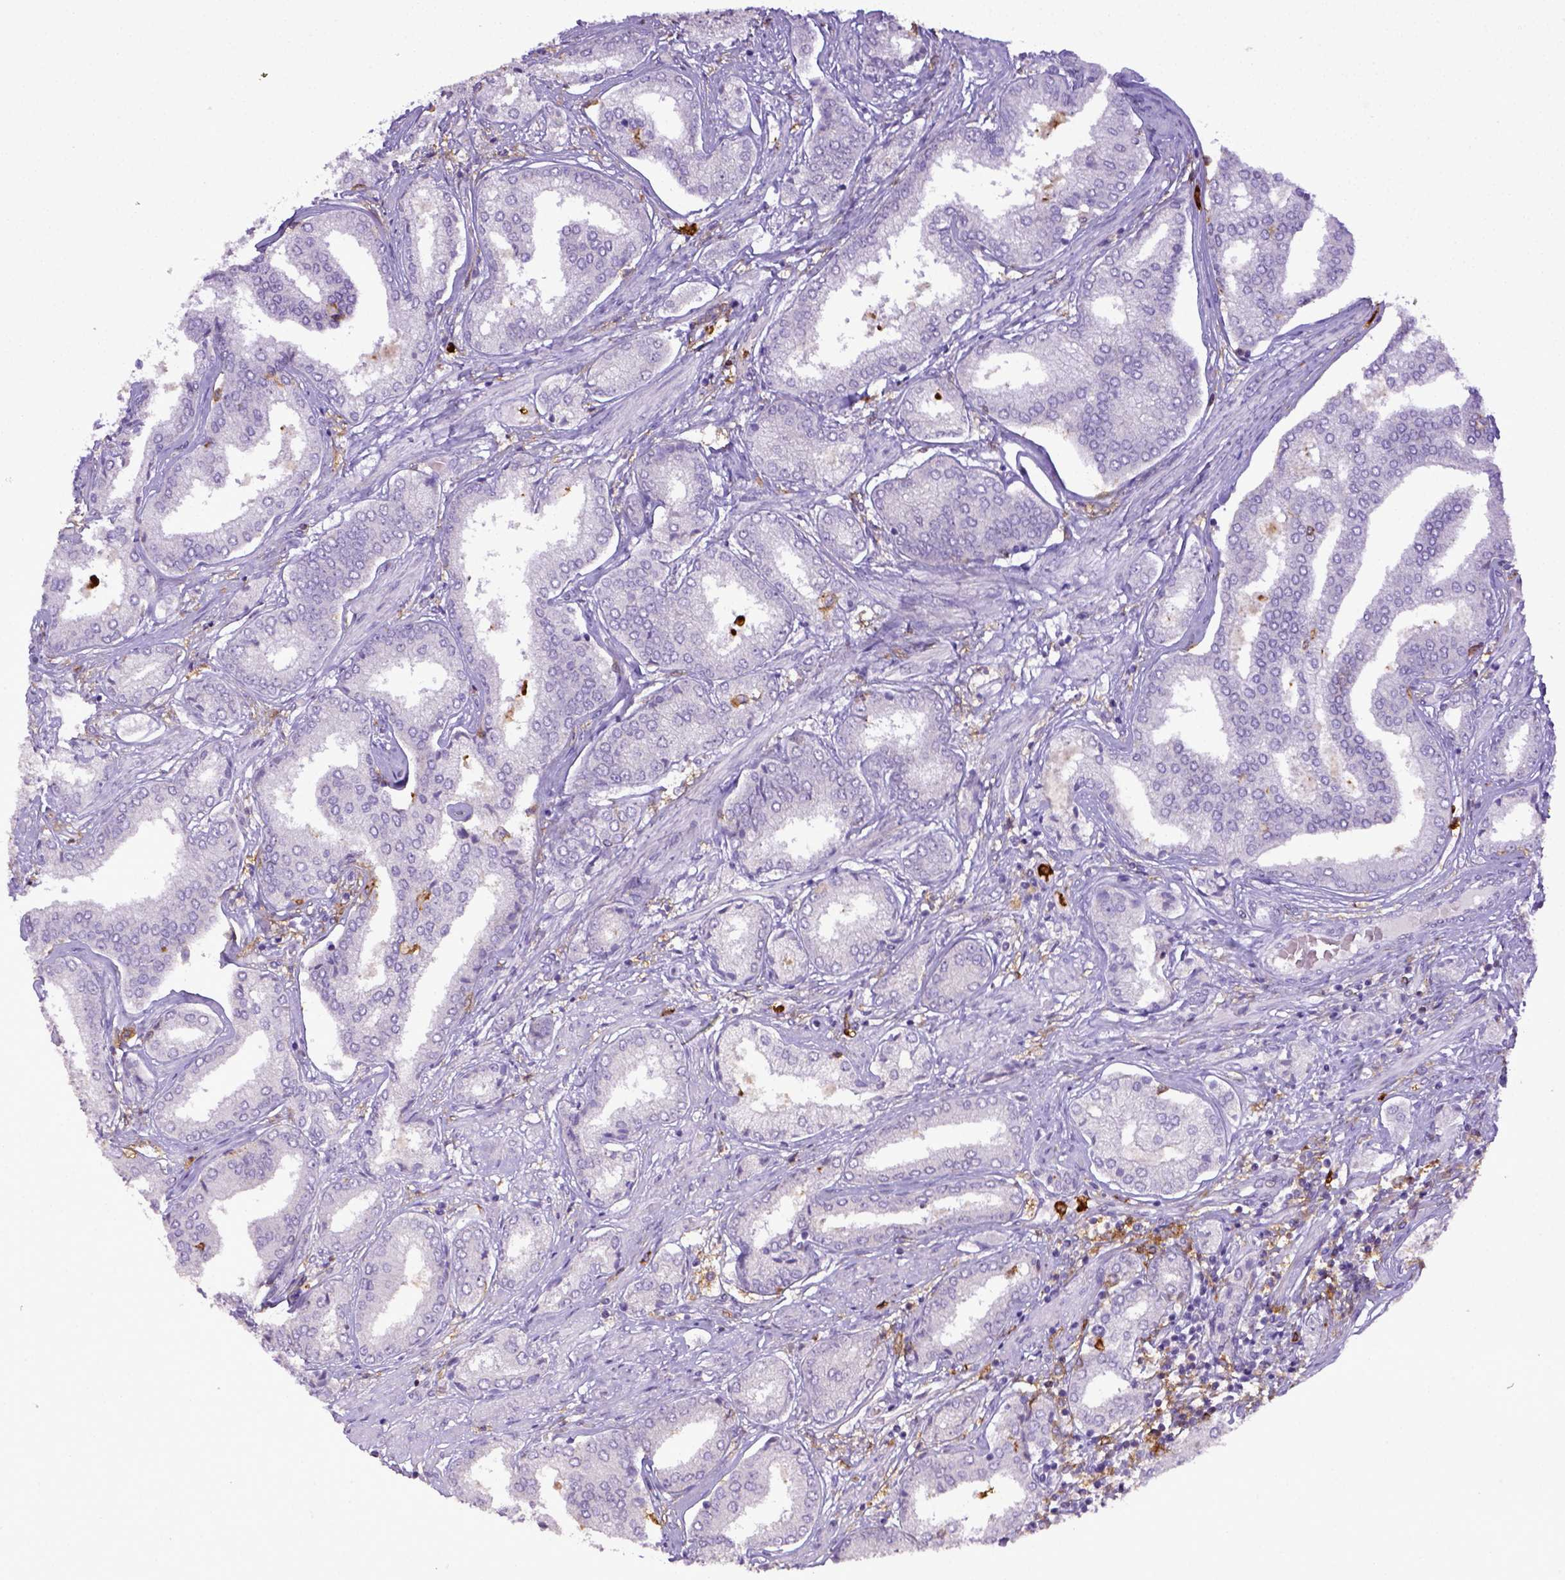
{"staining": {"intensity": "negative", "quantity": "none", "location": "none"}, "tissue": "prostate cancer", "cell_type": "Tumor cells", "image_type": "cancer", "snomed": [{"axis": "morphology", "description": "Adenocarcinoma, NOS"}, {"axis": "topography", "description": "Prostate"}], "caption": "The image reveals no significant staining in tumor cells of prostate cancer (adenocarcinoma).", "gene": "ITGAM", "patient": {"sex": "male", "age": 63}}